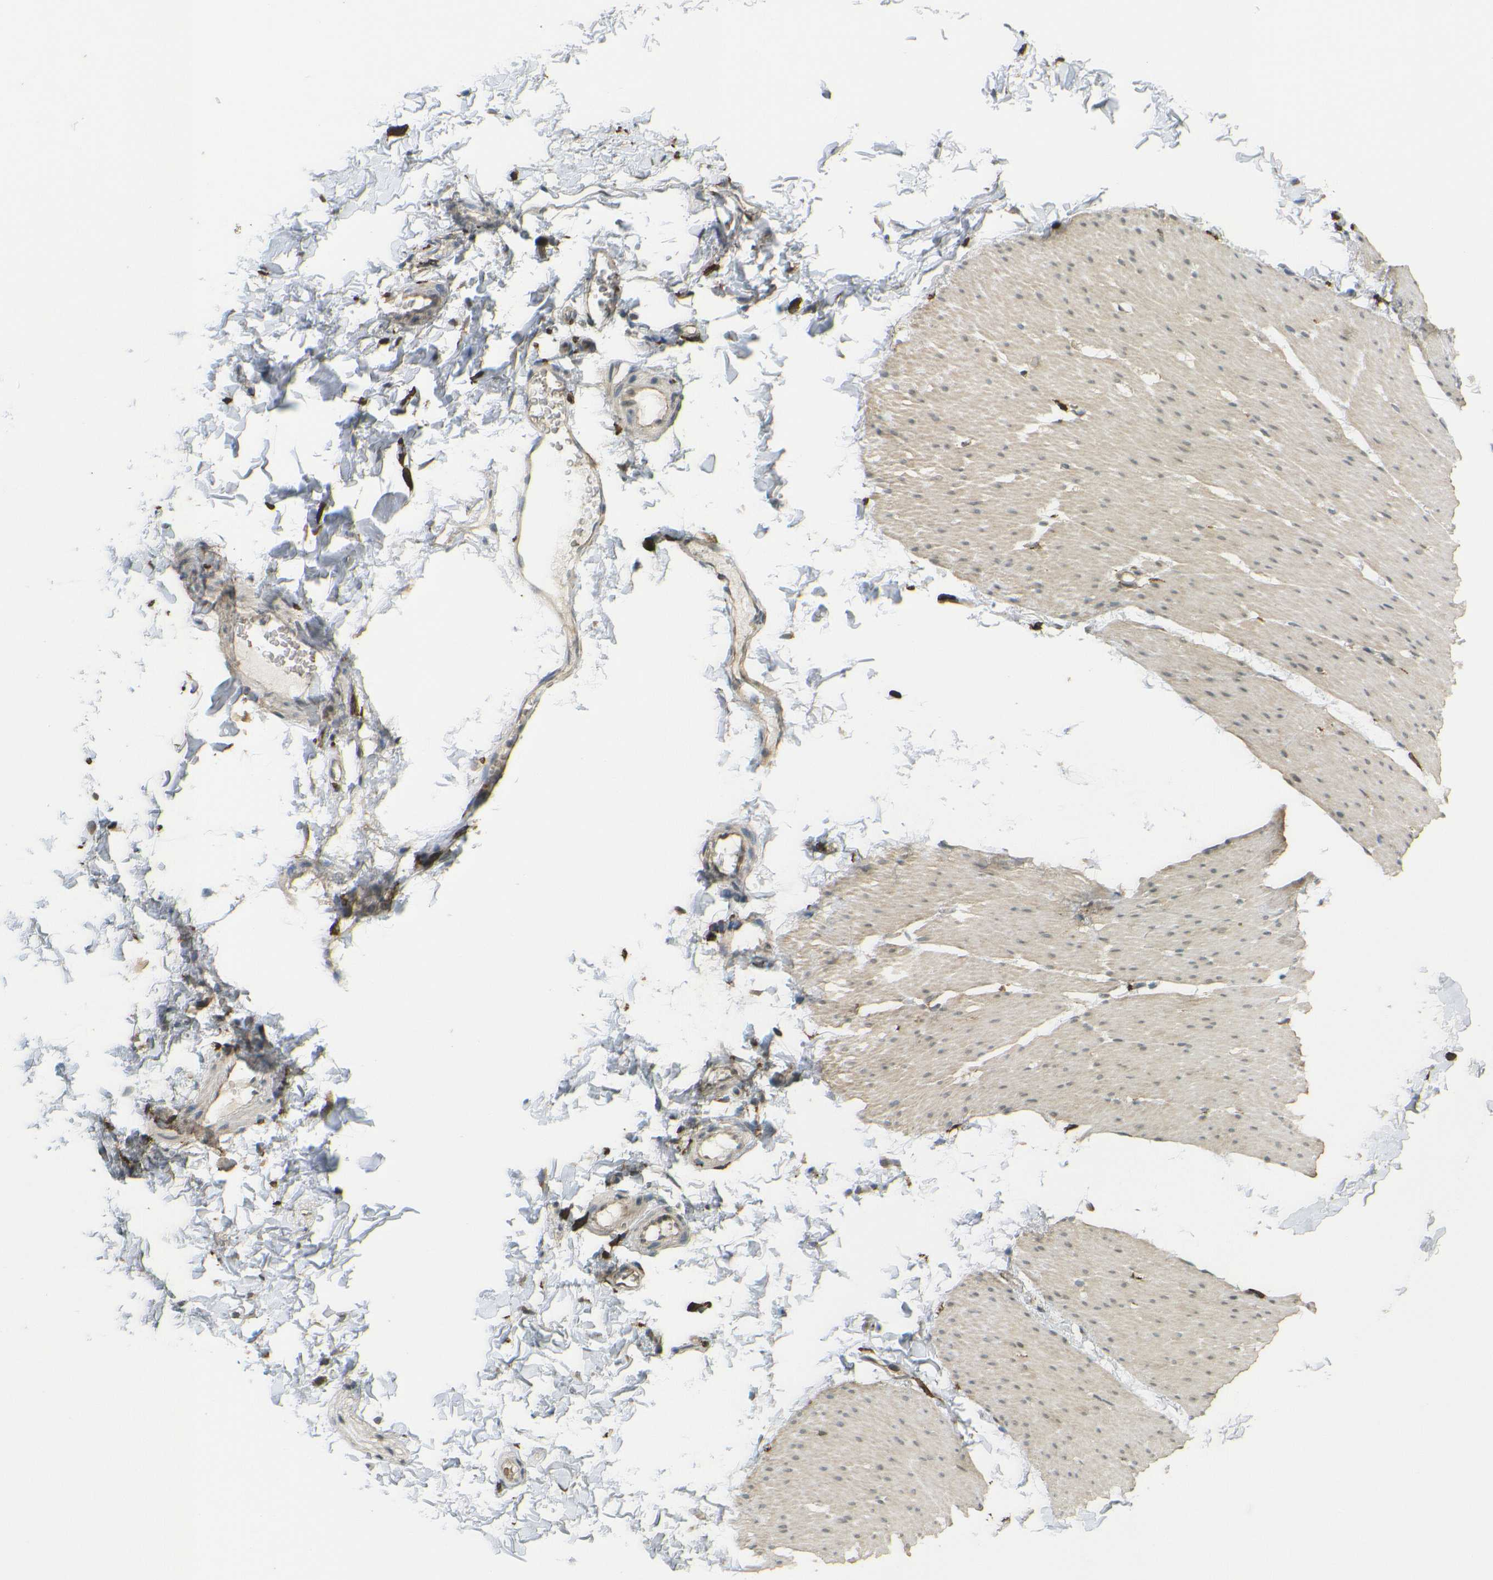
{"staining": {"intensity": "weak", "quantity": "25%-75%", "location": "cytoplasmic/membranous"}, "tissue": "smooth muscle", "cell_type": "Smooth muscle cells", "image_type": "normal", "snomed": [{"axis": "morphology", "description": "Normal tissue, NOS"}, {"axis": "topography", "description": "Smooth muscle"}, {"axis": "topography", "description": "Colon"}], "caption": "IHC histopathology image of benign smooth muscle: smooth muscle stained using immunohistochemistry exhibits low levels of weak protein expression localized specifically in the cytoplasmic/membranous of smooth muscle cells, appearing as a cytoplasmic/membranous brown color.", "gene": "DAB2", "patient": {"sex": "male", "age": 67}}